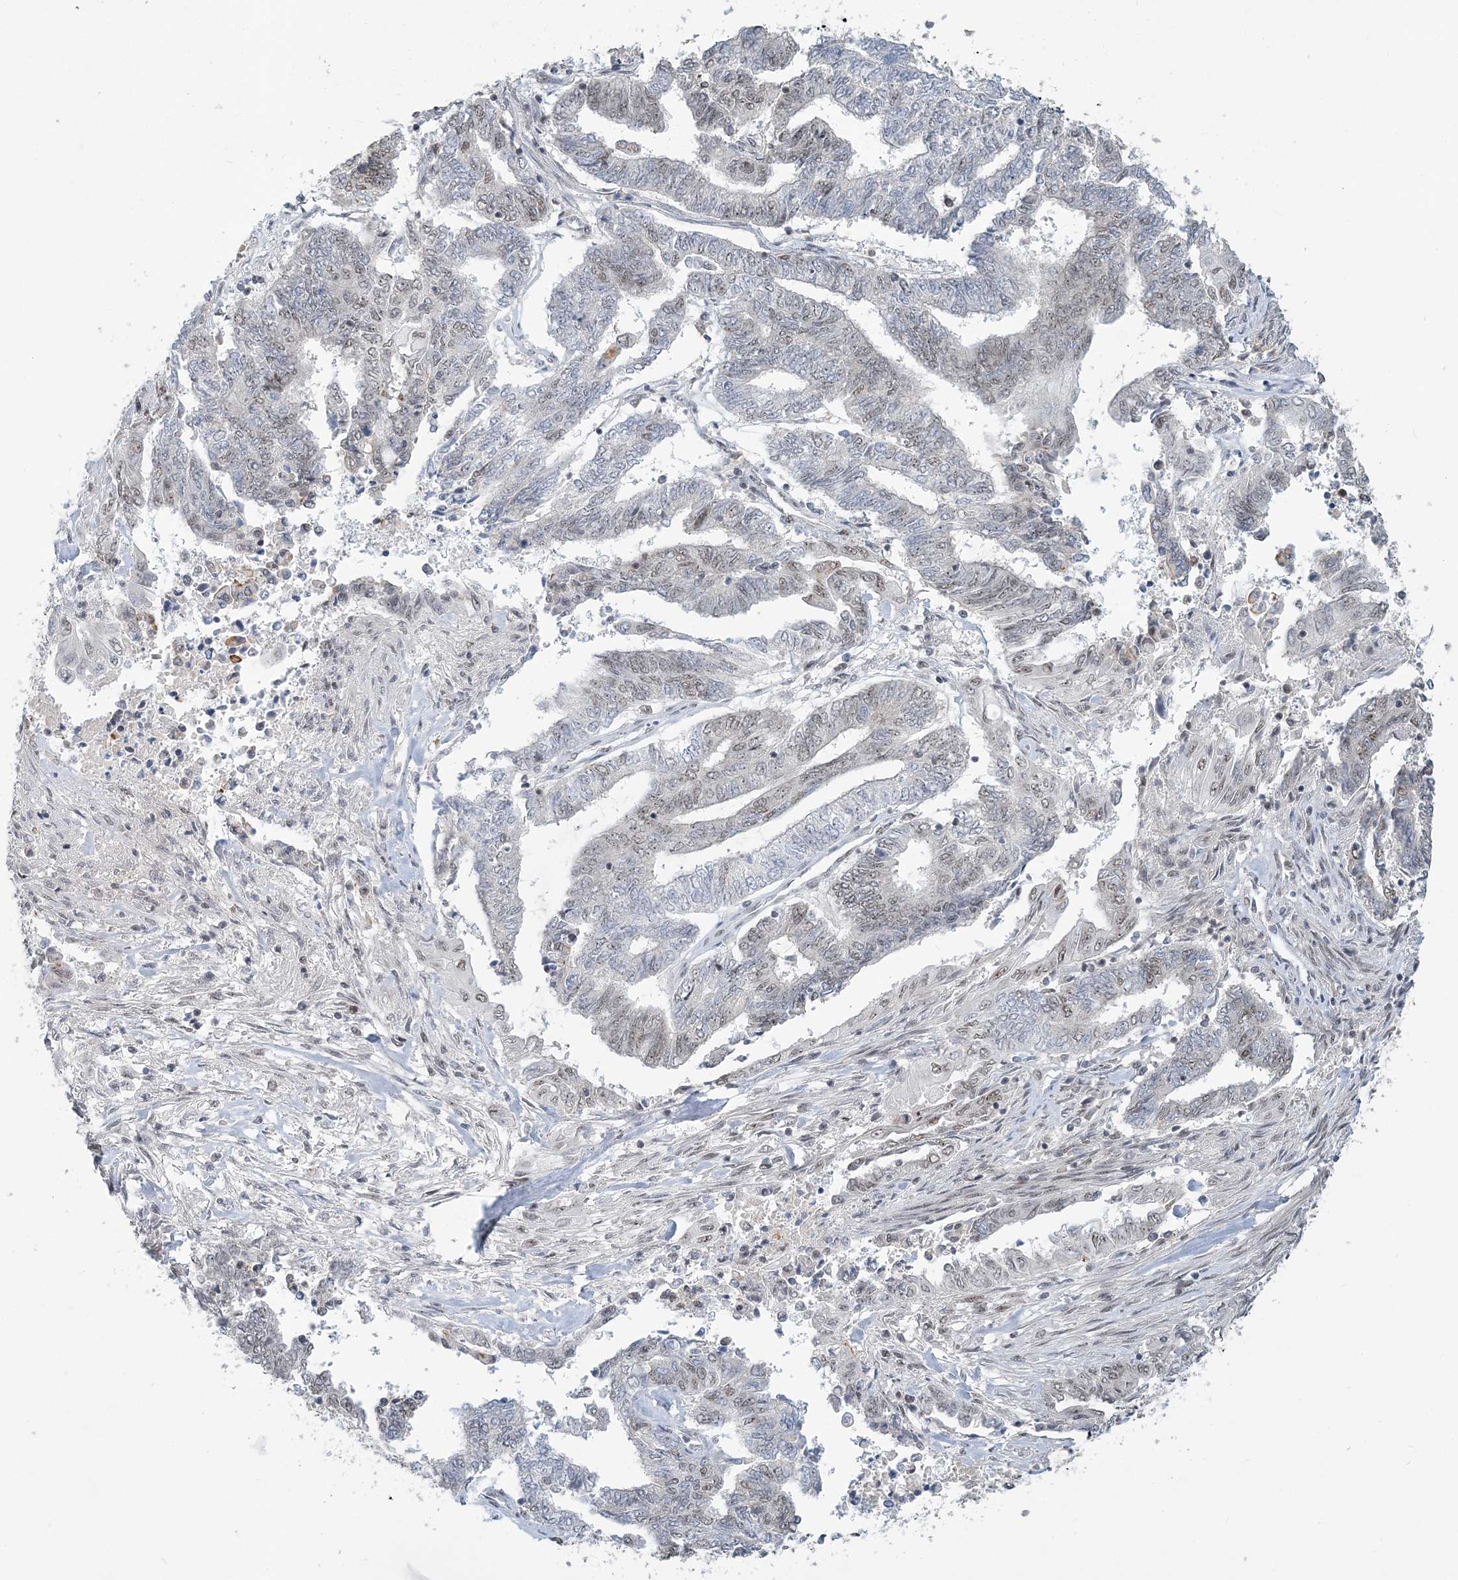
{"staining": {"intensity": "weak", "quantity": "25%-75%", "location": "nuclear"}, "tissue": "endometrial cancer", "cell_type": "Tumor cells", "image_type": "cancer", "snomed": [{"axis": "morphology", "description": "Adenocarcinoma, NOS"}, {"axis": "topography", "description": "Uterus"}, {"axis": "topography", "description": "Endometrium"}], "caption": "Immunohistochemical staining of endometrial adenocarcinoma displays low levels of weak nuclear expression in about 25%-75% of tumor cells. The staining is performed using DAB brown chromogen to label protein expression. The nuclei are counter-stained blue using hematoxylin.", "gene": "PLRG1", "patient": {"sex": "female", "age": 70}}